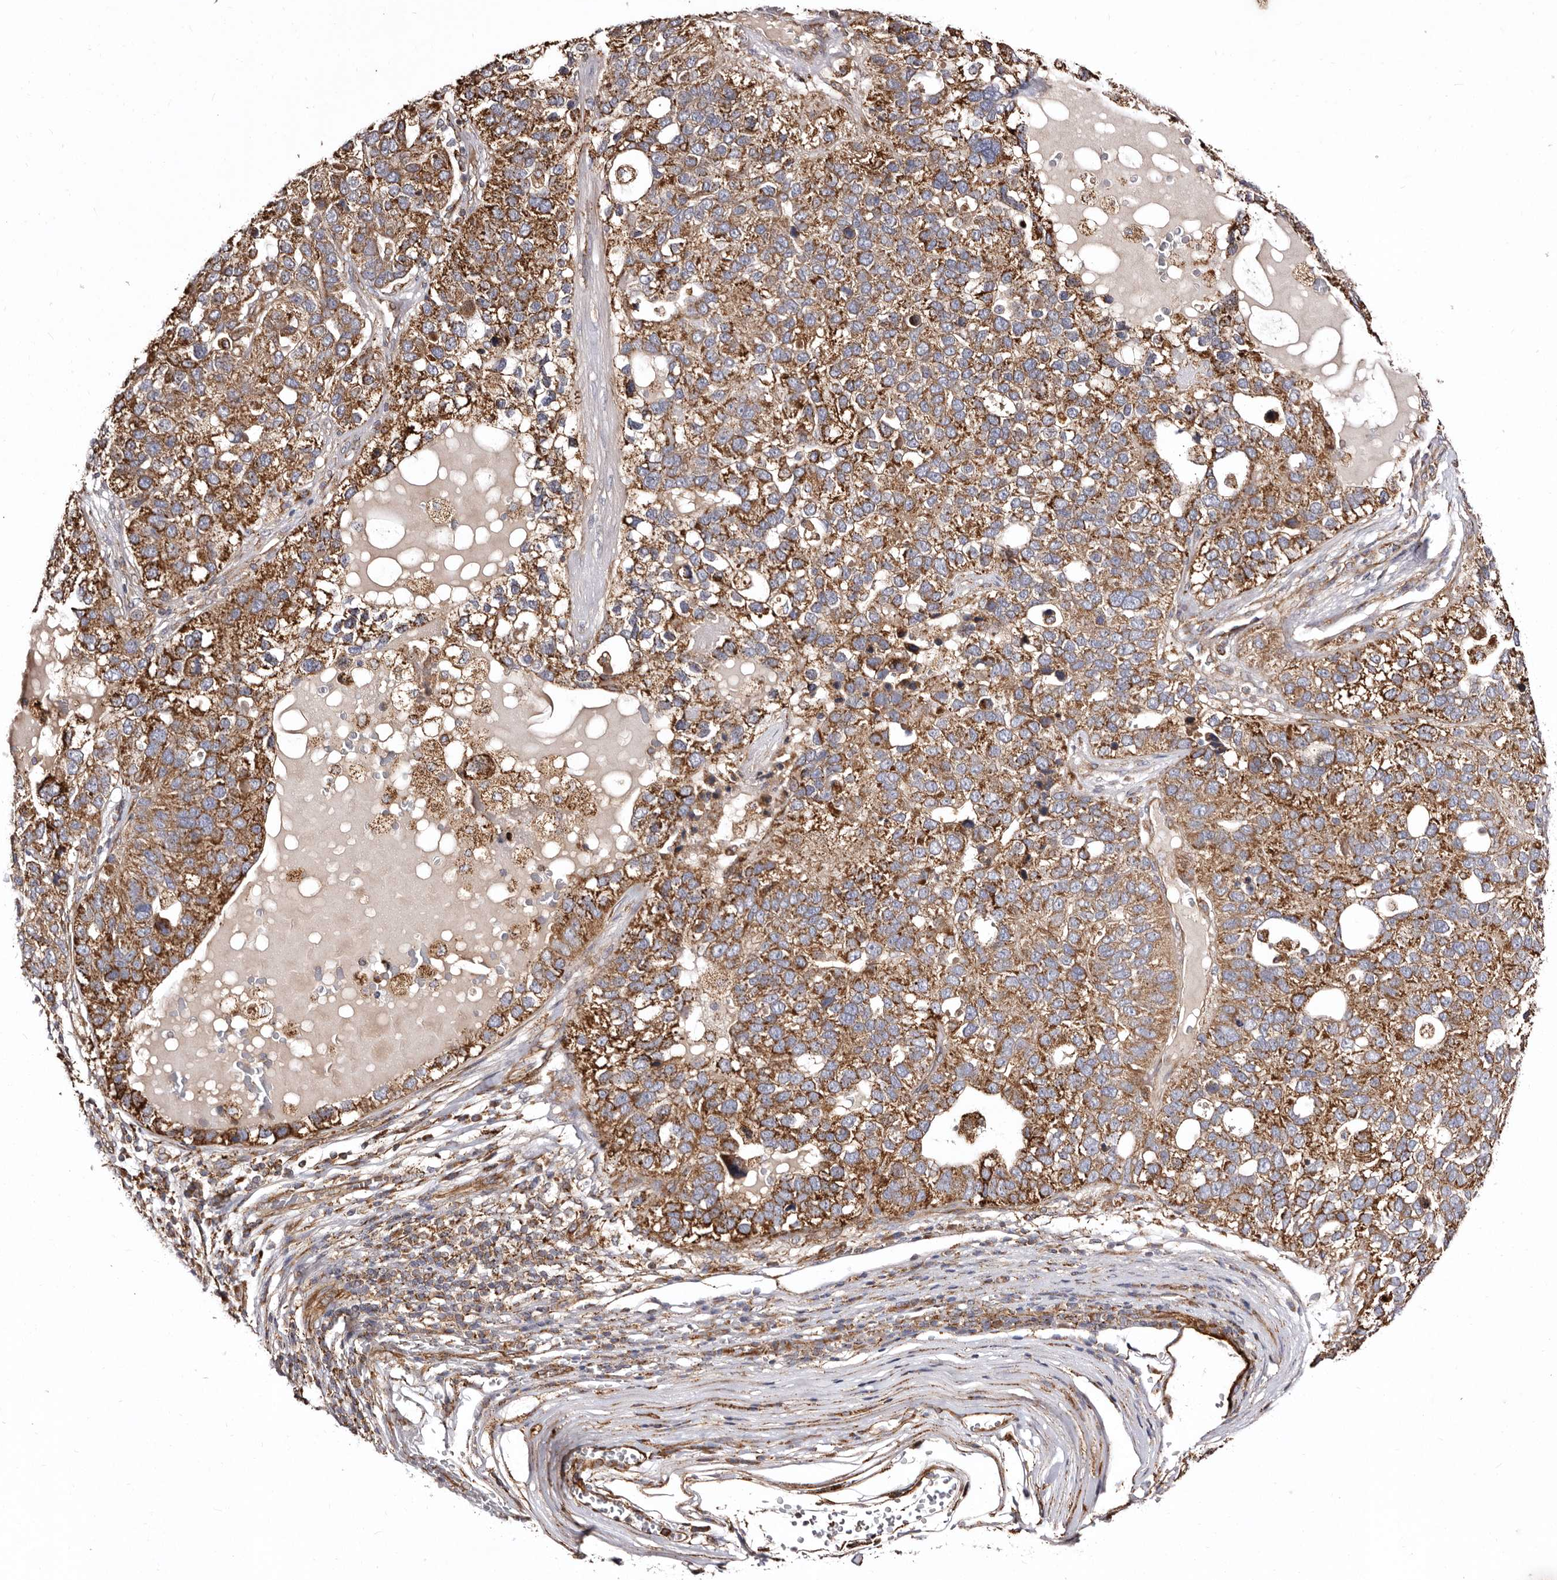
{"staining": {"intensity": "moderate", "quantity": ">75%", "location": "cytoplasmic/membranous"}, "tissue": "pancreatic cancer", "cell_type": "Tumor cells", "image_type": "cancer", "snomed": [{"axis": "morphology", "description": "Adenocarcinoma, NOS"}, {"axis": "topography", "description": "Pancreas"}], "caption": "Pancreatic adenocarcinoma stained with a protein marker reveals moderate staining in tumor cells.", "gene": "LUZP1", "patient": {"sex": "female", "age": 61}}